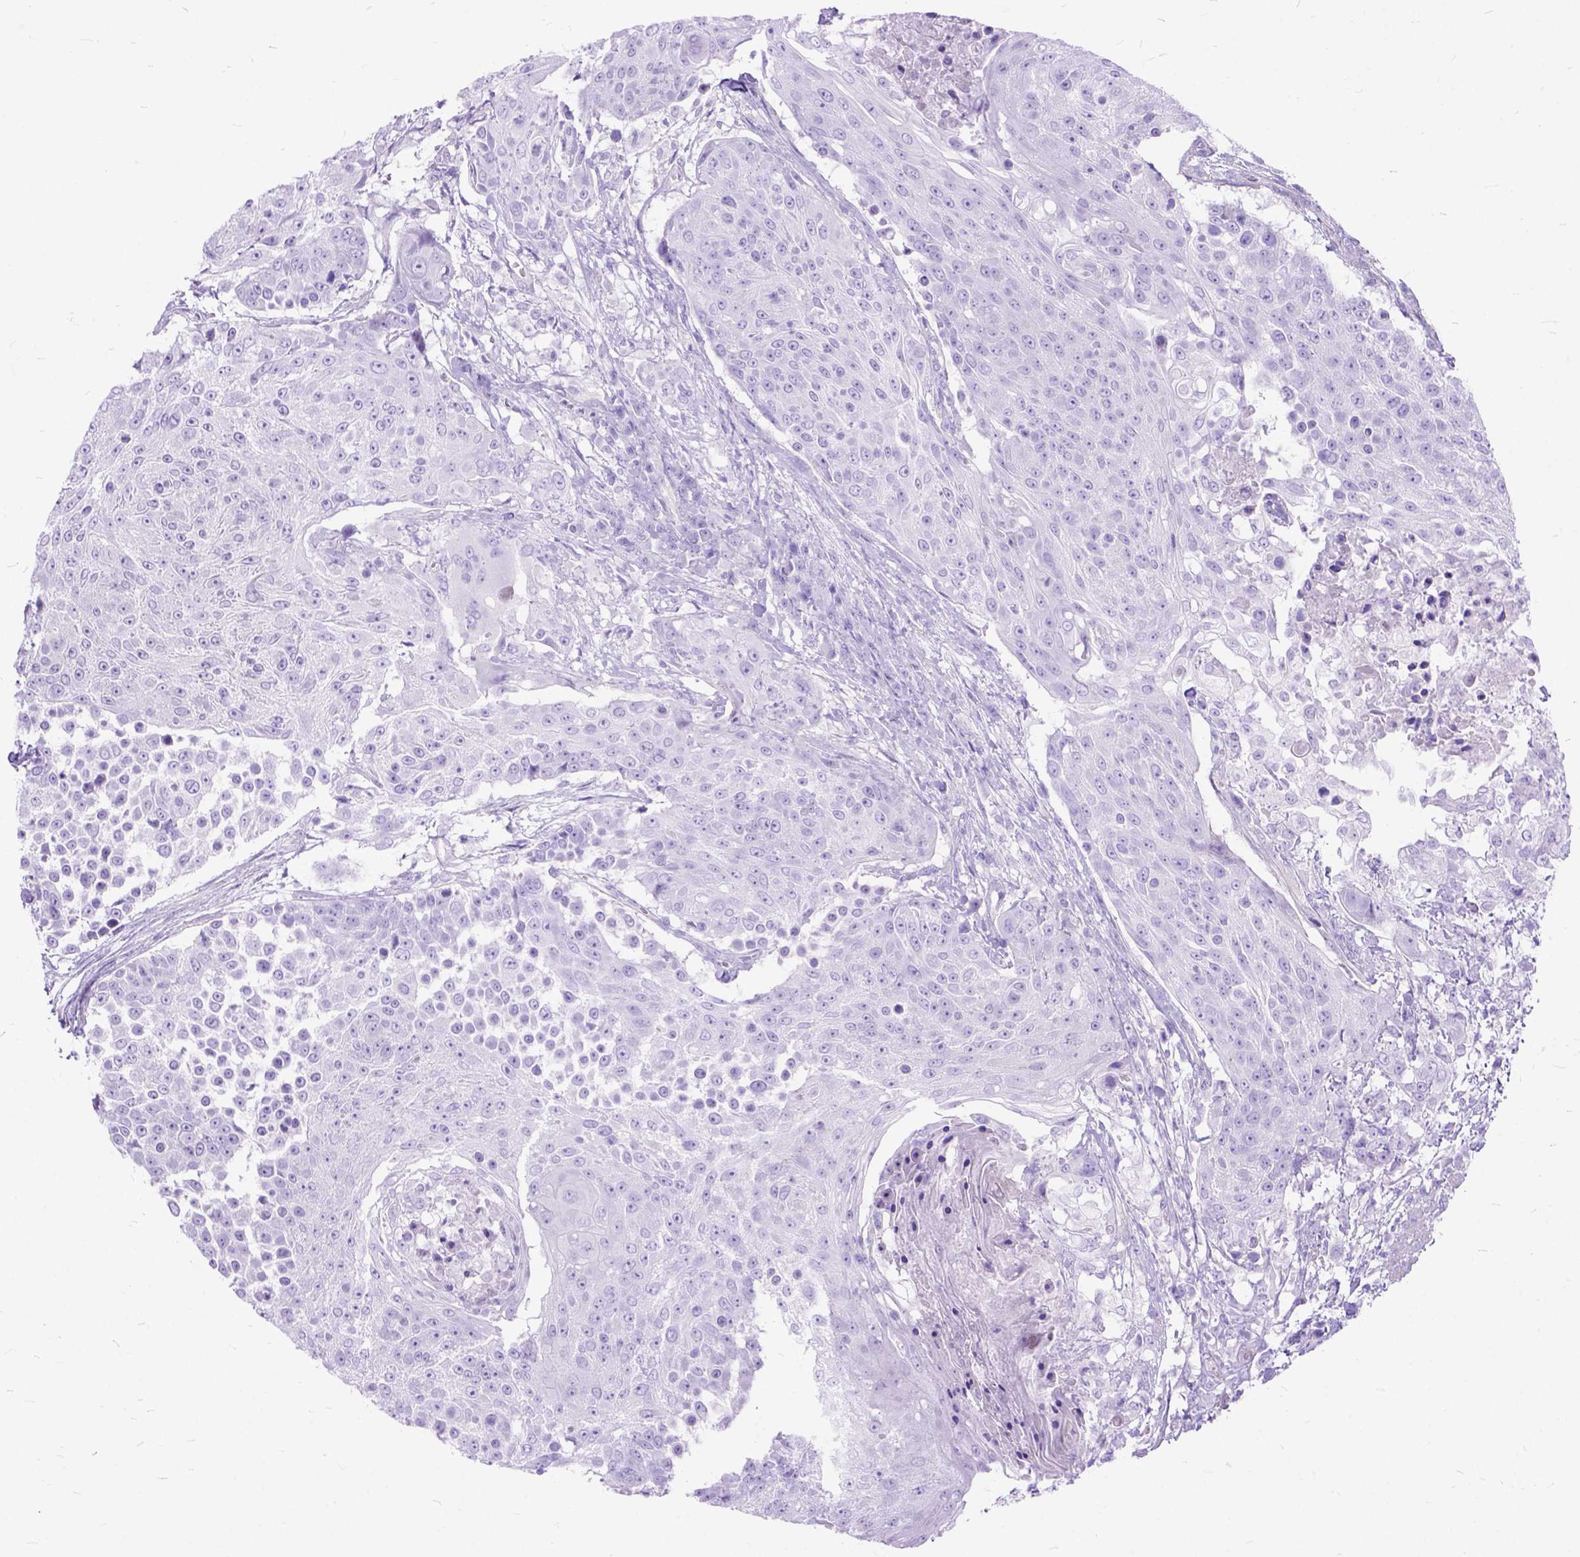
{"staining": {"intensity": "negative", "quantity": "none", "location": "none"}, "tissue": "urothelial cancer", "cell_type": "Tumor cells", "image_type": "cancer", "snomed": [{"axis": "morphology", "description": "Urothelial carcinoma, High grade"}, {"axis": "topography", "description": "Urinary bladder"}], "caption": "The micrograph reveals no staining of tumor cells in urothelial cancer.", "gene": "ARL9", "patient": {"sex": "female", "age": 63}}